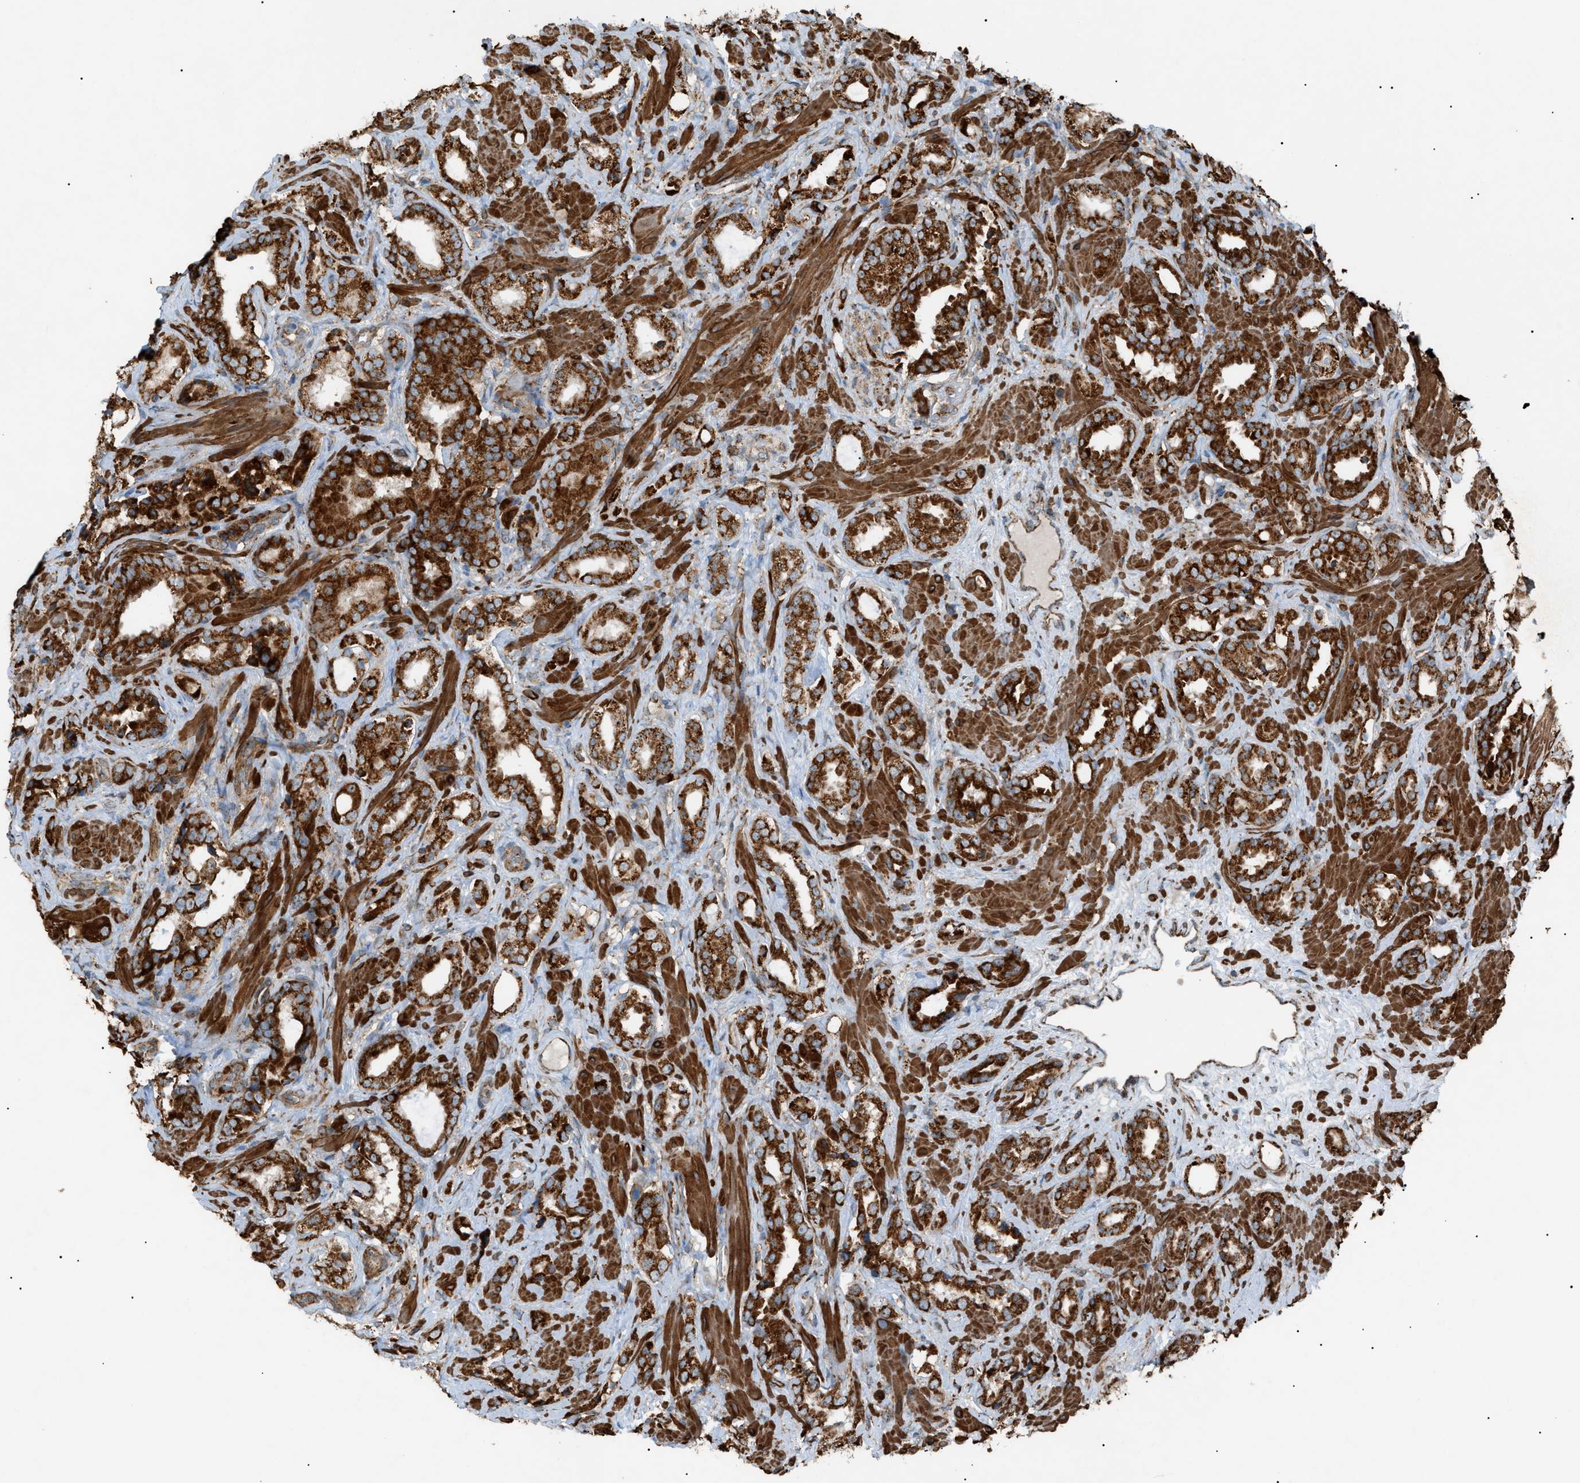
{"staining": {"intensity": "strong", "quantity": ">75%", "location": "cytoplasmic/membranous"}, "tissue": "prostate cancer", "cell_type": "Tumor cells", "image_type": "cancer", "snomed": [{"axis": "morphology", "description": "Adenocarcinoma, High grade"}, {"axis": "topography", "description": "Prostate"}], "caption": "Human adenocarcinoma (high-grade) (prostate) stained for a protein (brown) demonstrates strong cytoplasmic/membranous positive expression in approximately >75% of tumor cells.", "gene": "C1GALT1C1", "patient": {"sex": "male", "age": 64}}